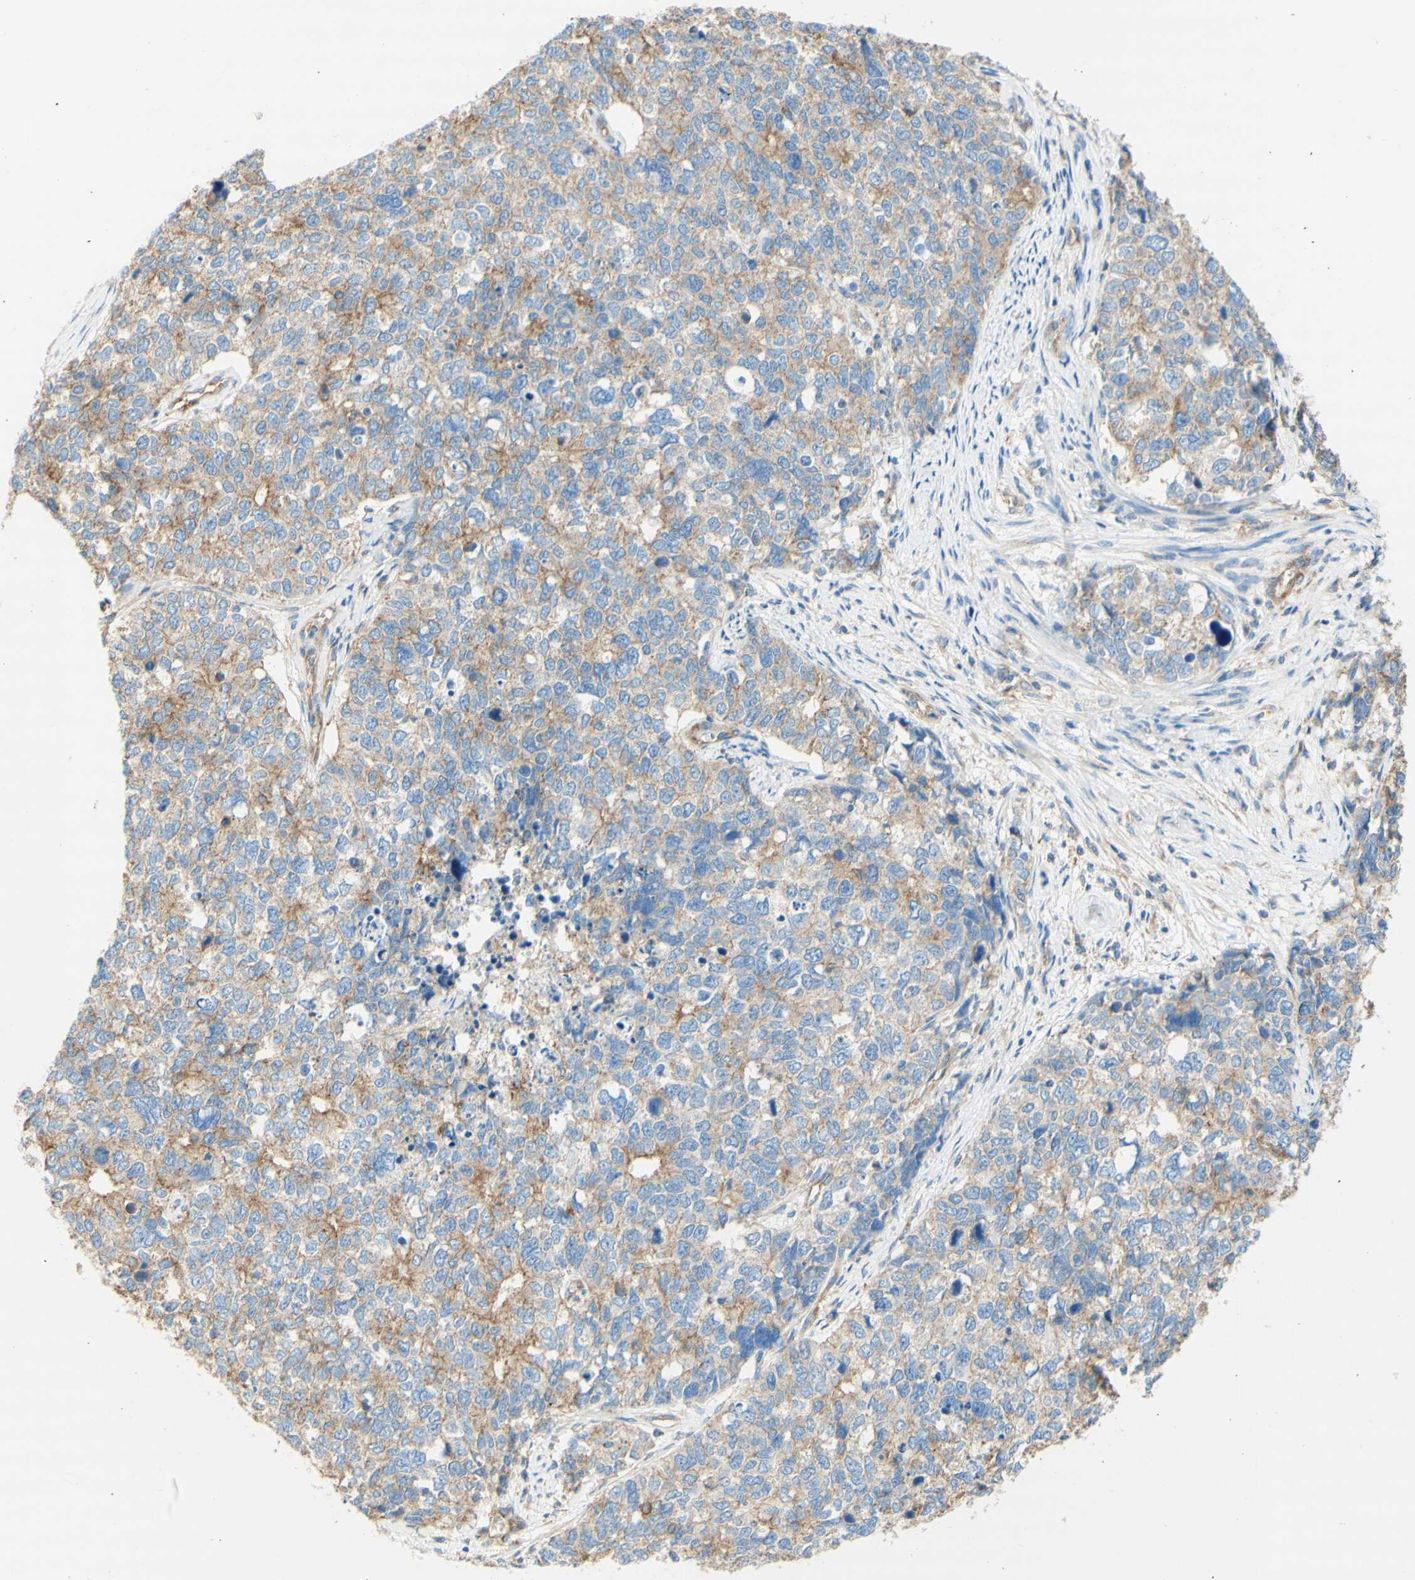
{"staining": {"intensity": "weak", "quantity": "25%-75%", "location": "cytoplasmic/membranous"}, "tissue": "cervical cancer", "cell_type": "Tumor cells", "image_type": "cancer", "snomed": [{"axis": "morphology", "description": "Squamous cell carcinoma, NOS"}, {"axis": "topography", "description": "Cervix"}], "caption": "Tumor cells exhibit weak cytoplasmic/membranous expression in approximately 25%-75% of cells in cervical cancer. (IHC, brightfield microscopy, high magnification).", "gene": "CLTC", "patient": {"sex": "female", "age": 63}}